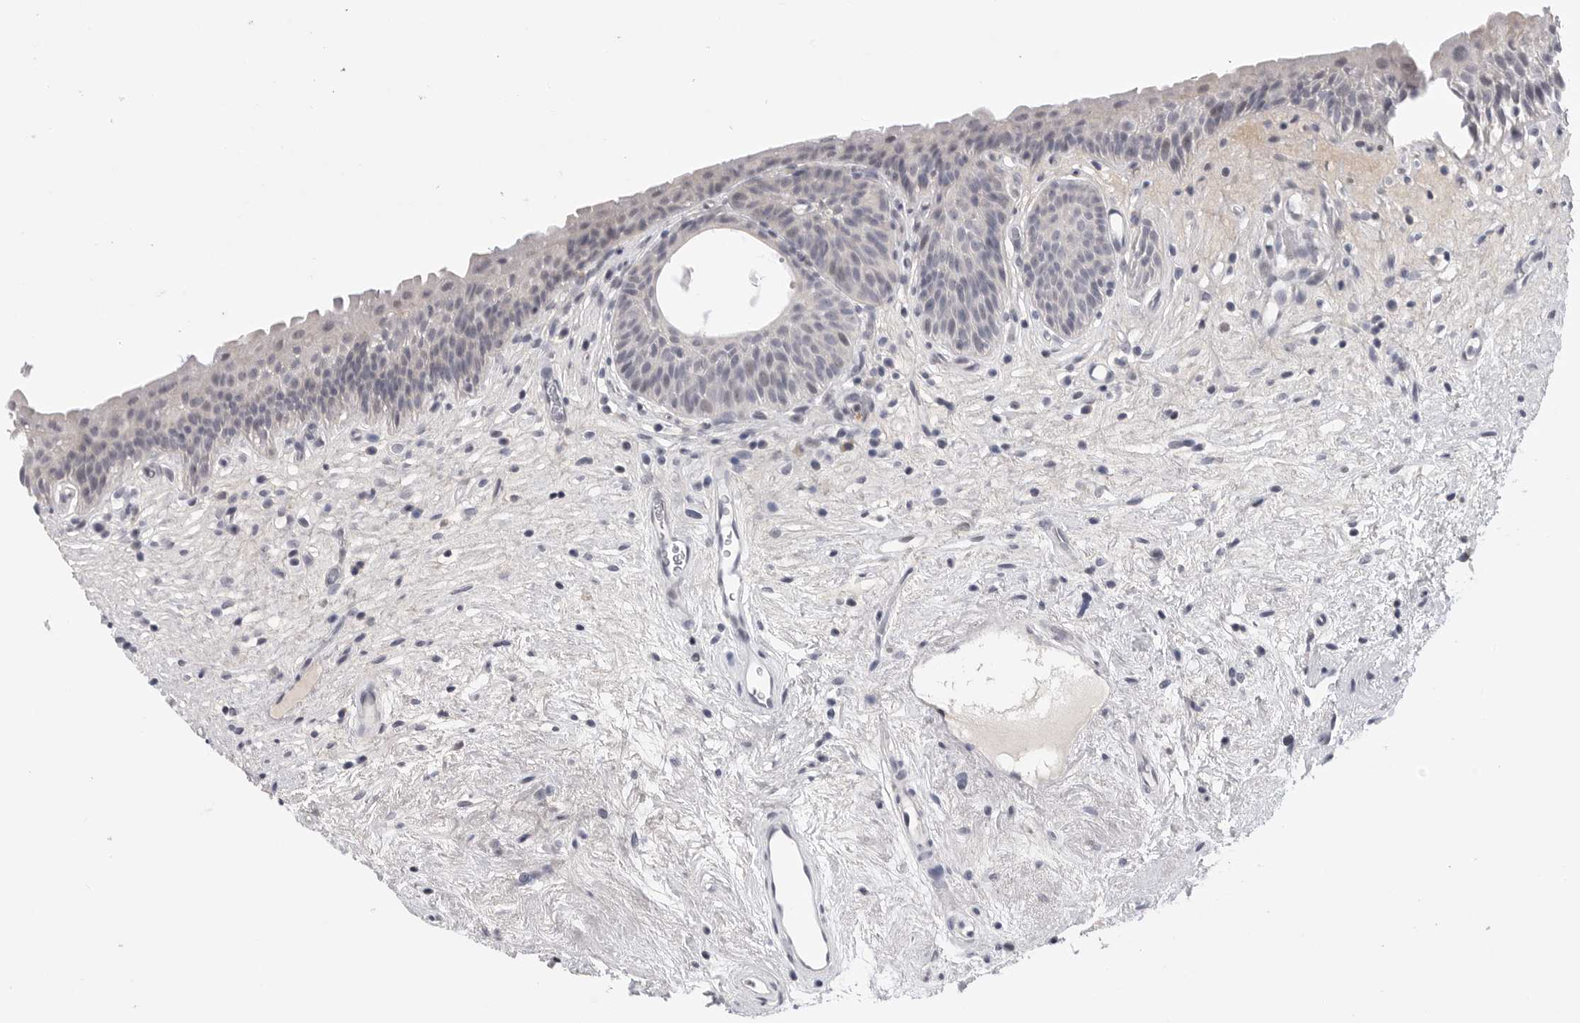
{"staining": {"intensity": "negative", "quantity": "none", "location": "none"}, "tissue": "urinary bladder", "cell_type": "Urothelial cells", "image_type": "normal", "snomed": [{"axis": "morphology", "description": "Normal tissue, NOS"}, {"axis": "topography", "description": "Urinary bladder"}], "caption": "Human urinary bladder stained for a protein using immunohistochemistry (IHC) exhibits no positivity in urothelial cells.", "gene": "FBXO43", "patient": {"sex": "male", "age": 83}}